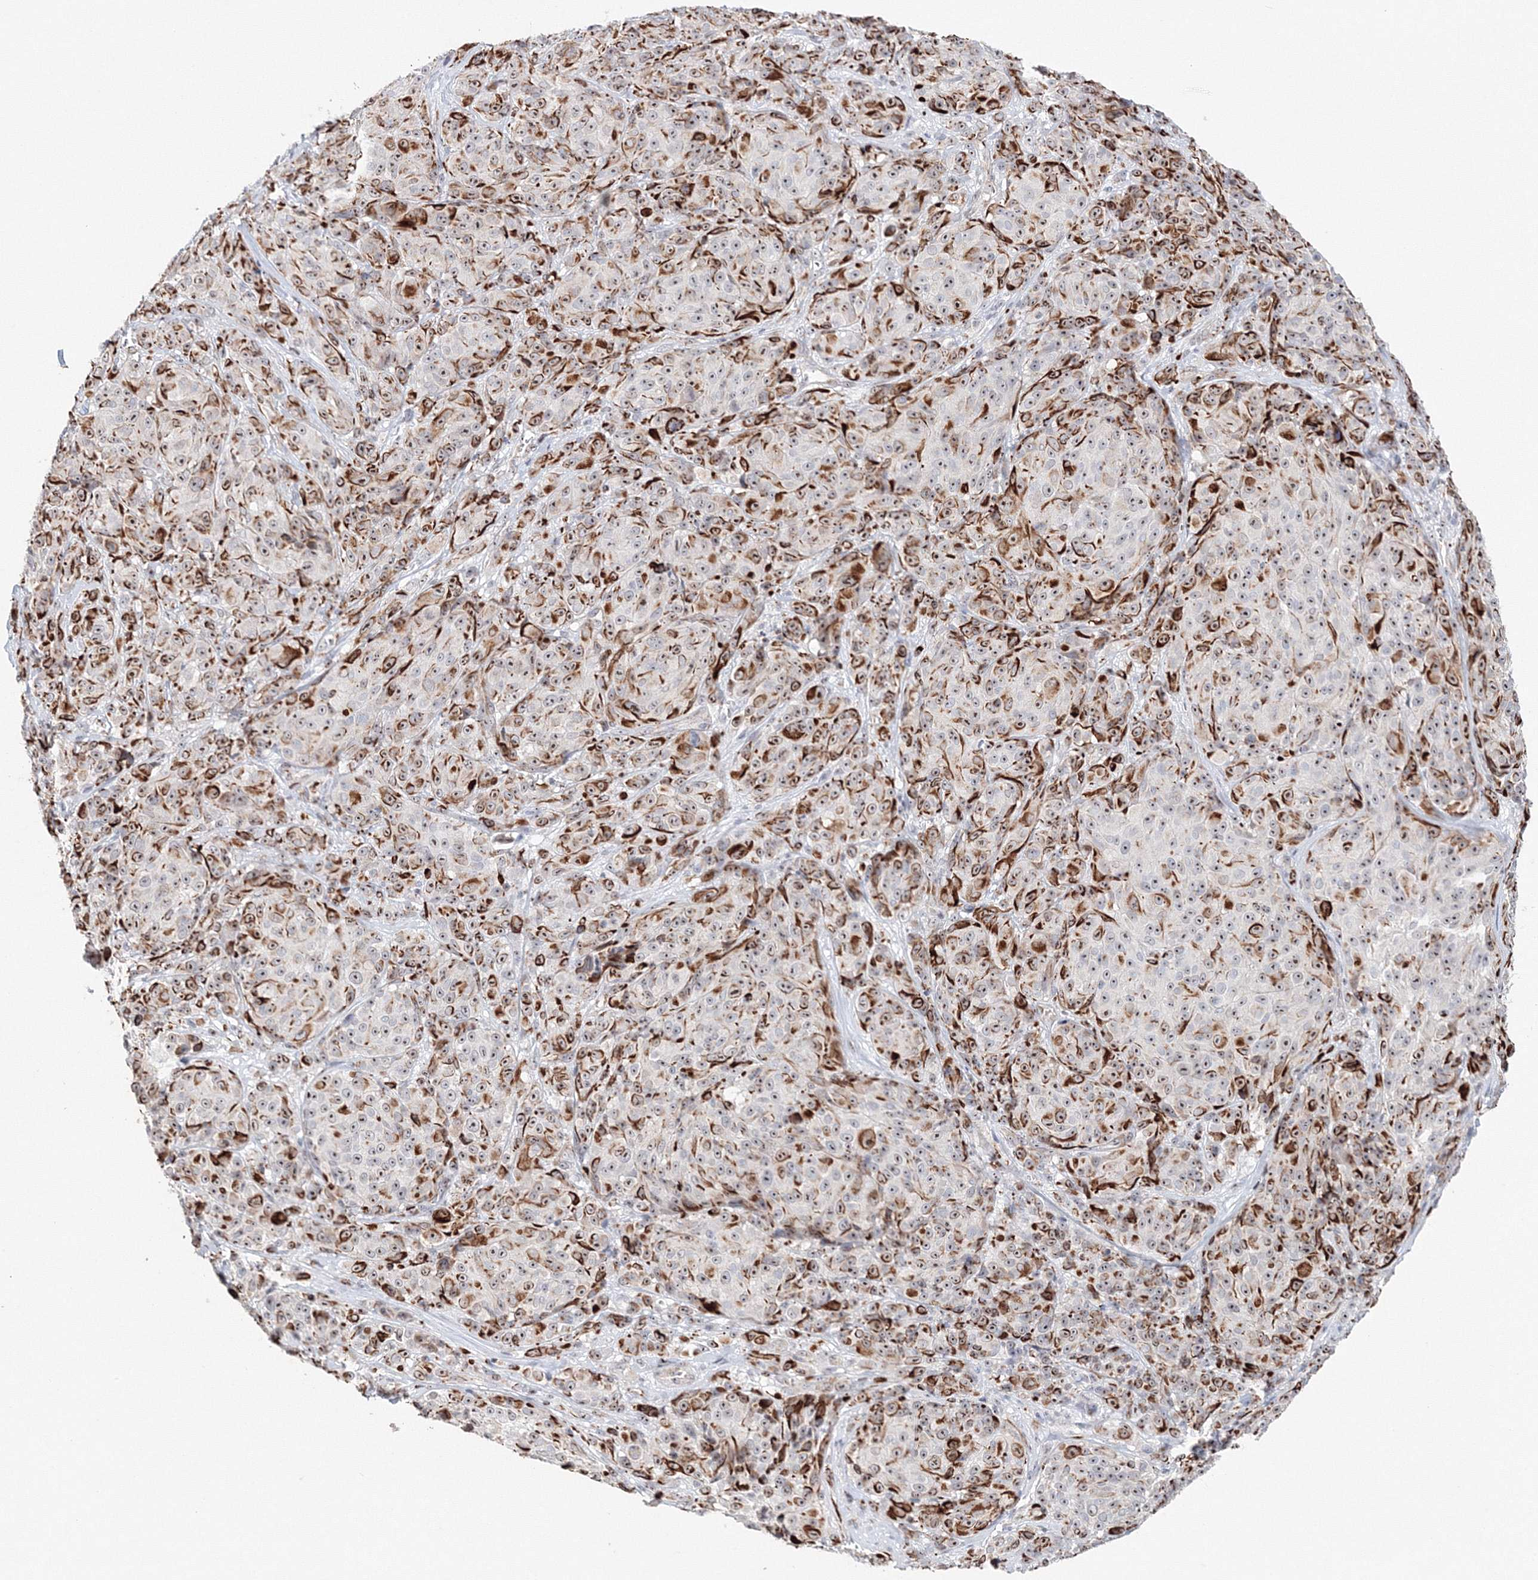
{"staining": {"intensity": "moderate", "quantity": "25%-75%", "location": "cytoplasmic/membranous,nuclear"}, "tissue": "melanoma", "cell_type": "Tumor cells", "image_type": "cancer", "snomed": [{"axis": "morphology", "description": "Malignant melanoma, NOS"}, {"axis": "topography", "description": "Skin"}], "caption": "The image displays staining of malignant melanoma, revealing moderate cytoplasmic/membranous and nuclear protein positivity (brown color) within tumor cells.", "gene": "SIRT7", "patient": {"sex": "male", "age": 73}}